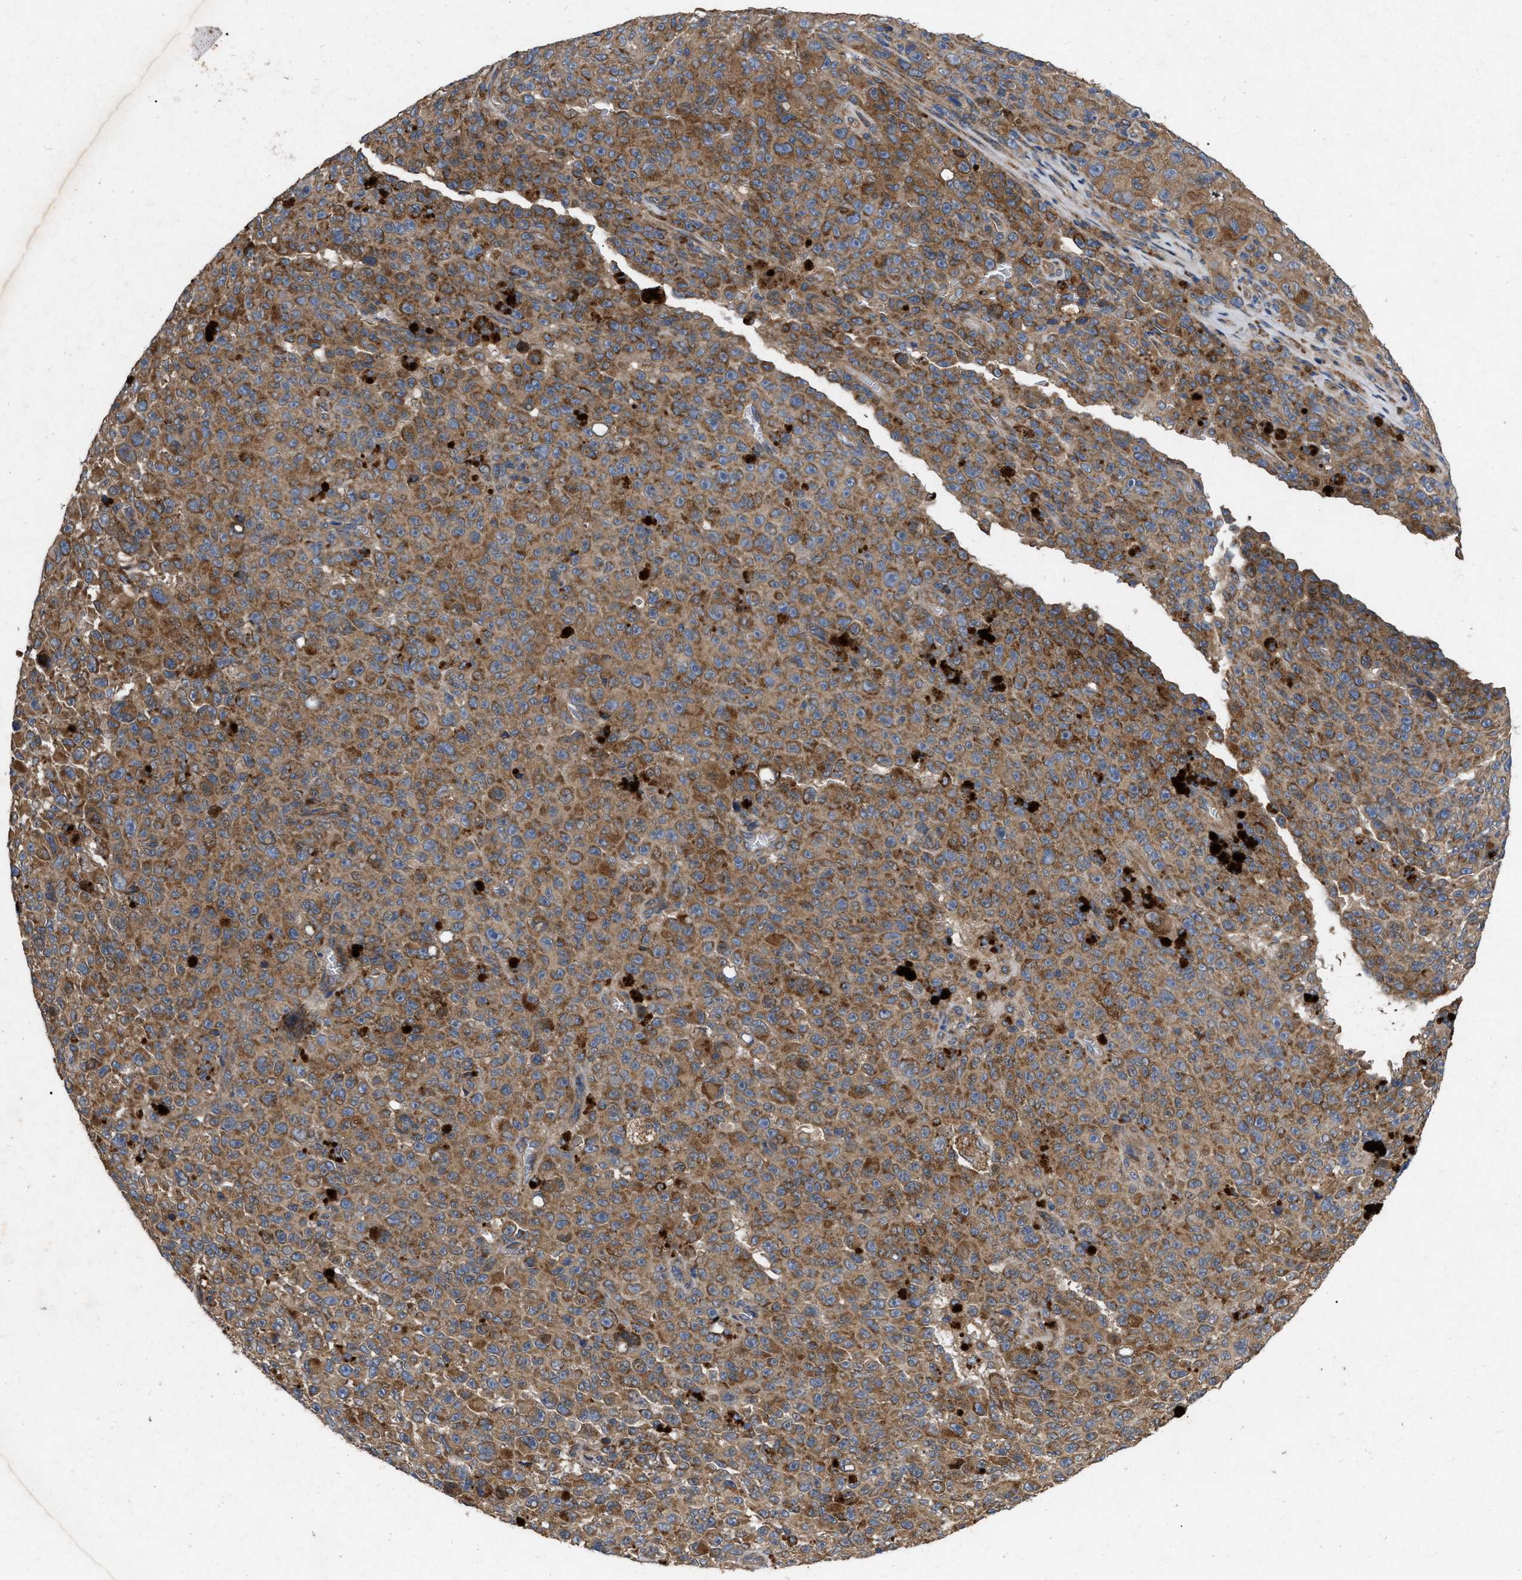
{"staining": {"intensity": "moderate", "quantity": ">75%", "location": "cytoplasmic/membranous"}, "tissue": "melanoma", "cell_type": "Tumor cells", "image_type": "cancer", "snomed": [{"axis": "morphology", "description": "Malignant melanoma, NOS"}, {"axis": "topography", "description": "Skin"}], "caption": "The histopathology image exhibits staining of malignant melanoma, revealing moderate cytoplasmic/membranous protein positivity (brown color) within tumor cells. (Brightfield microscopy of DAB IHC at high magnification).", "gene": "CDKN2C", "patient": {"sex": "female", "age": 82}}